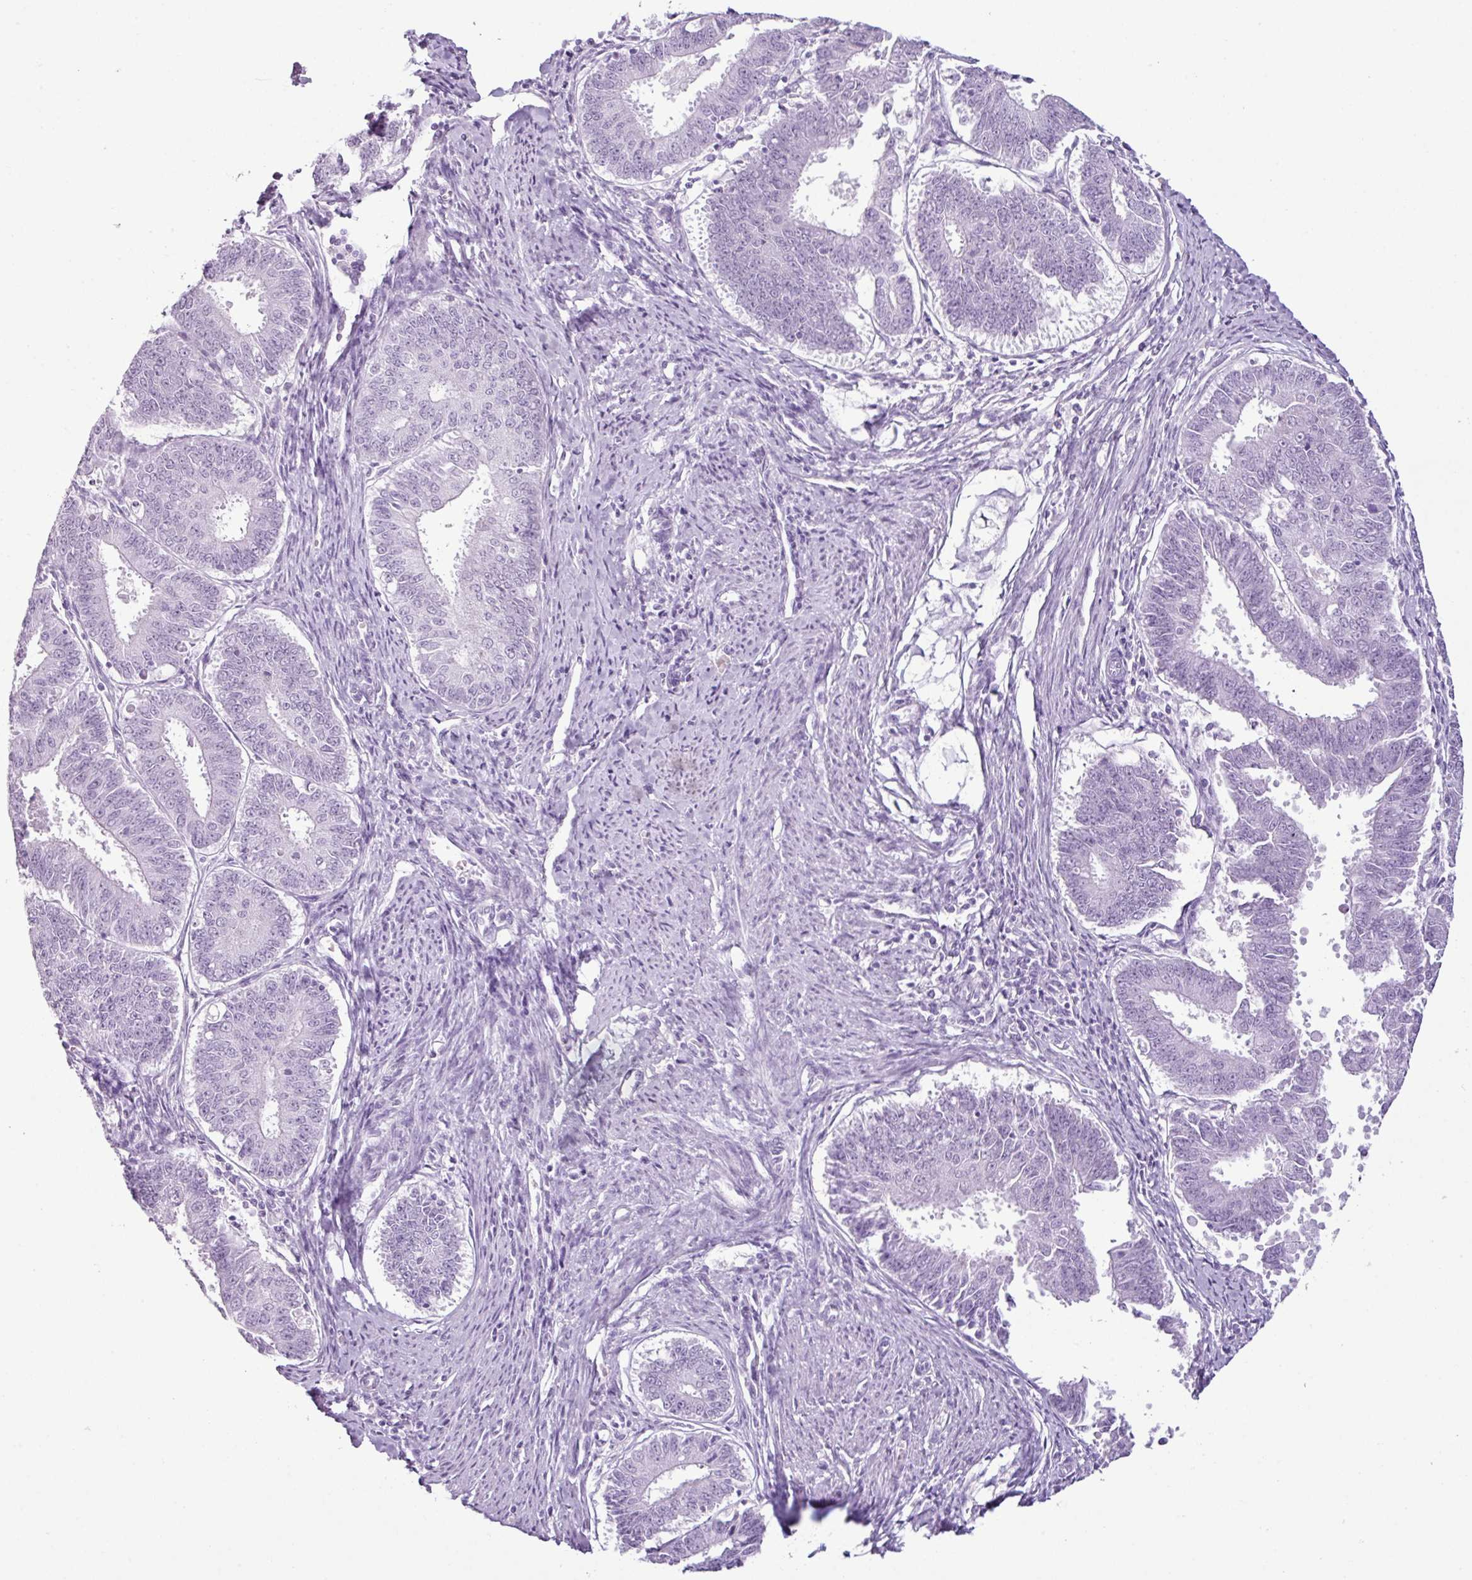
{"staining": {"intensity": "negative", "quantity": "none", "location": "none"}, "tissue": "endometrial cancer", "cell_type": "Tumor cells", "image_type": "cancer", "snomed": [{"axis": "morphology", "description": "Adenocarcinoma, NOS"}, {"axis": "topography", "description": "Endometrium"}], "caption": "Endometrial cancer was stained to show a protein in brown. There is no significant positivity in tumor cells. (Brightfield microscopy of DAB immunohistochemistry (IHC) at high magnification).", "gene": "SCT", "patient": {"sex": "female", "age": 73}}